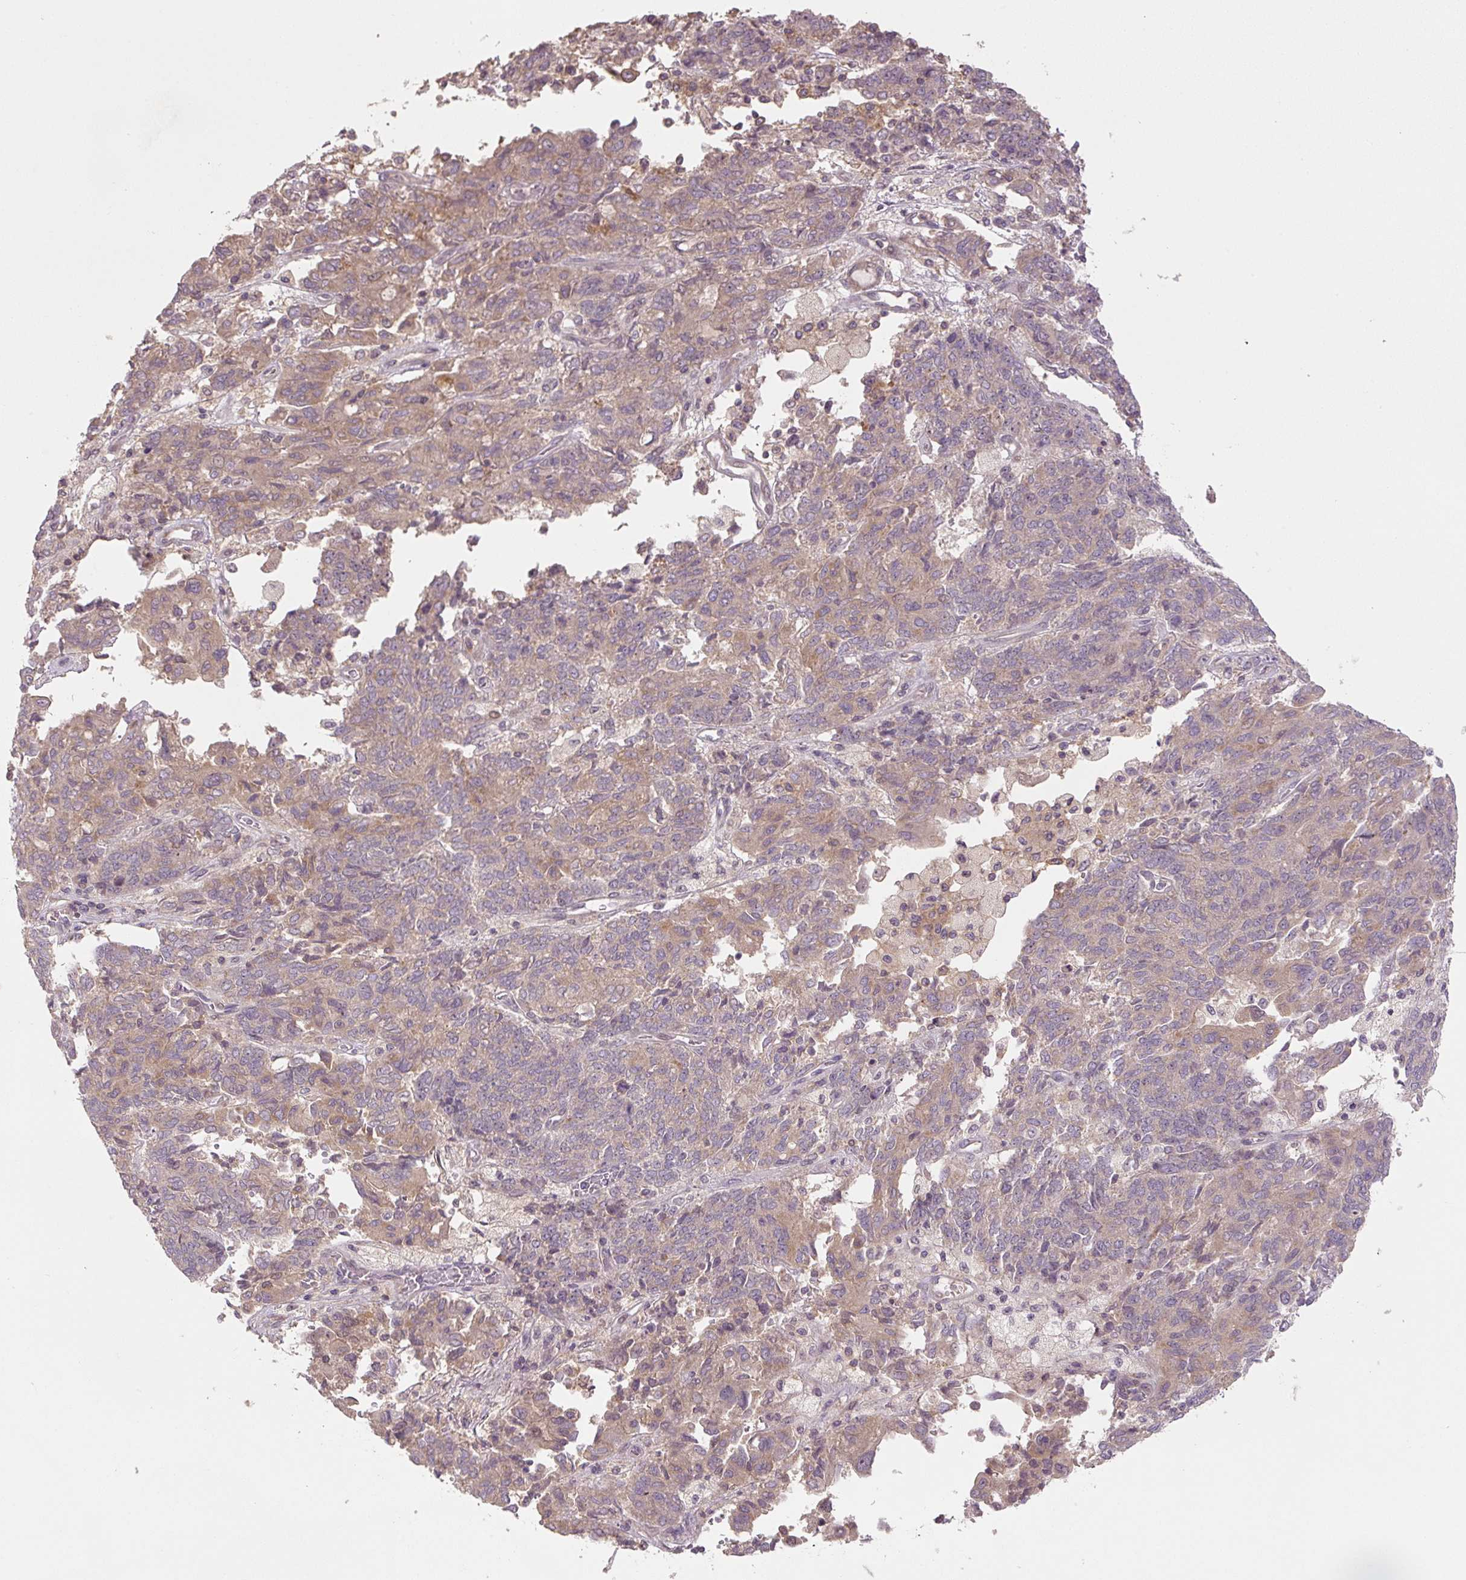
{"staining": {"intensity": "weak", "quantity": "25%-75%", "location": "cytoplasmic/membranous"}, "tissue": "endometrial cancer", "cell_type": "Tumor cells", "image_type": "cancer", "snomed": [{"axis": "morphology", "description": "Adenocarcinoma, NOS"}, {"axis": "topography", "description": "Endometrium"}], "caption": "Human endometrial cancer (adenocarcinoma) stained with a brown dye demonstrates weak cytoplasmic/membranous positive staining in about 25%-75% of tumor cells.", "gene": "C2orf73", "patient": {"sex": "female", "age": 80}}